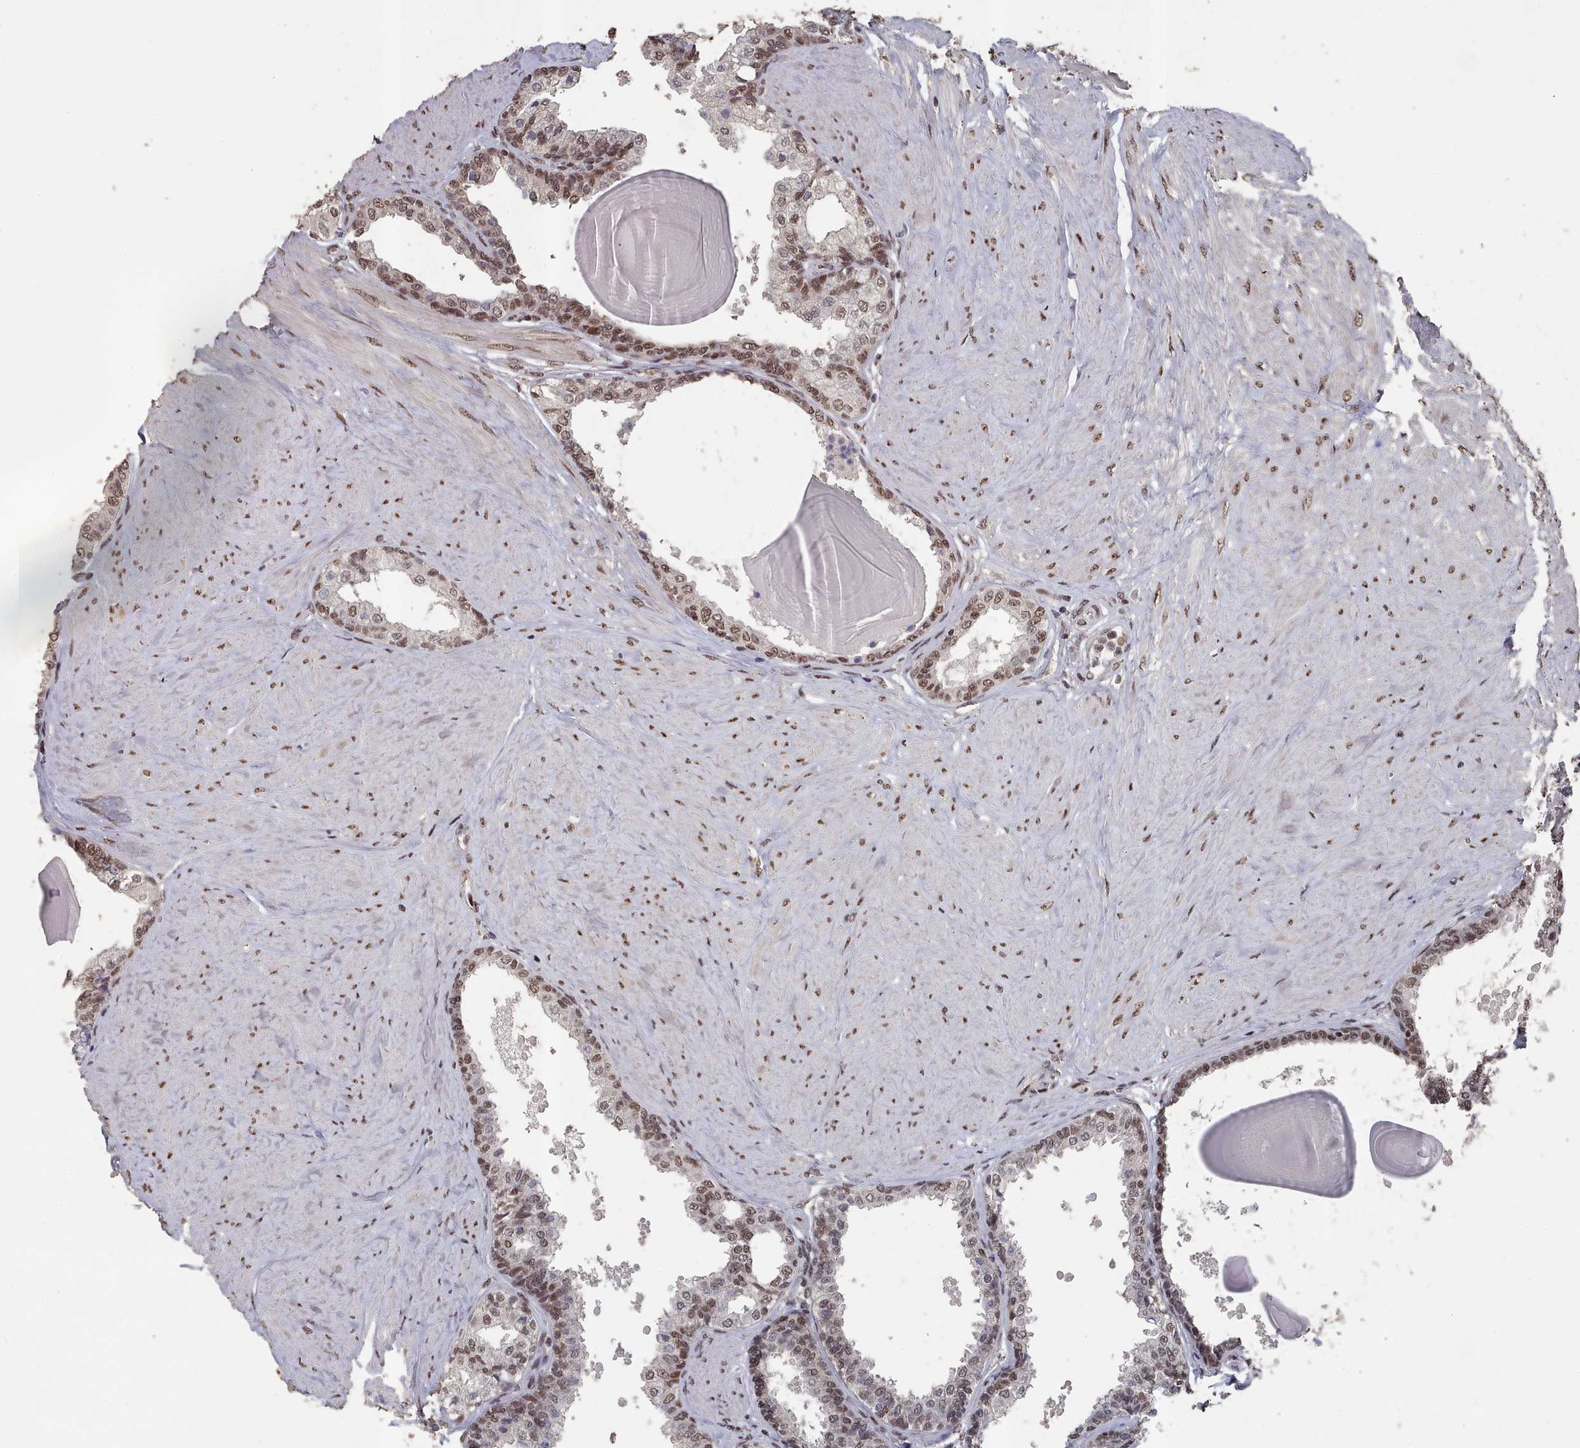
{"staining": {"intensity": "moderate", "quantity": ">75%", "location": "cytoplasmic/membranous,nuclear"}, "tissue": "prostate", "cell_type": "Glandular cells", "image_type": "normal", "snomed": [{"axis": "morphology", "description": "Normal tissue, NOS"}, {"axis": "topography", "description": "Prostate"}], "caption": "Human prostate stained for a protein (brown) shows moderate cytoplasmic/membranous,nuclear positive expression in approximately >75% of glandular cells.", "gene": "PNRC2", "patient": {"sex": "male", "age": 48}}